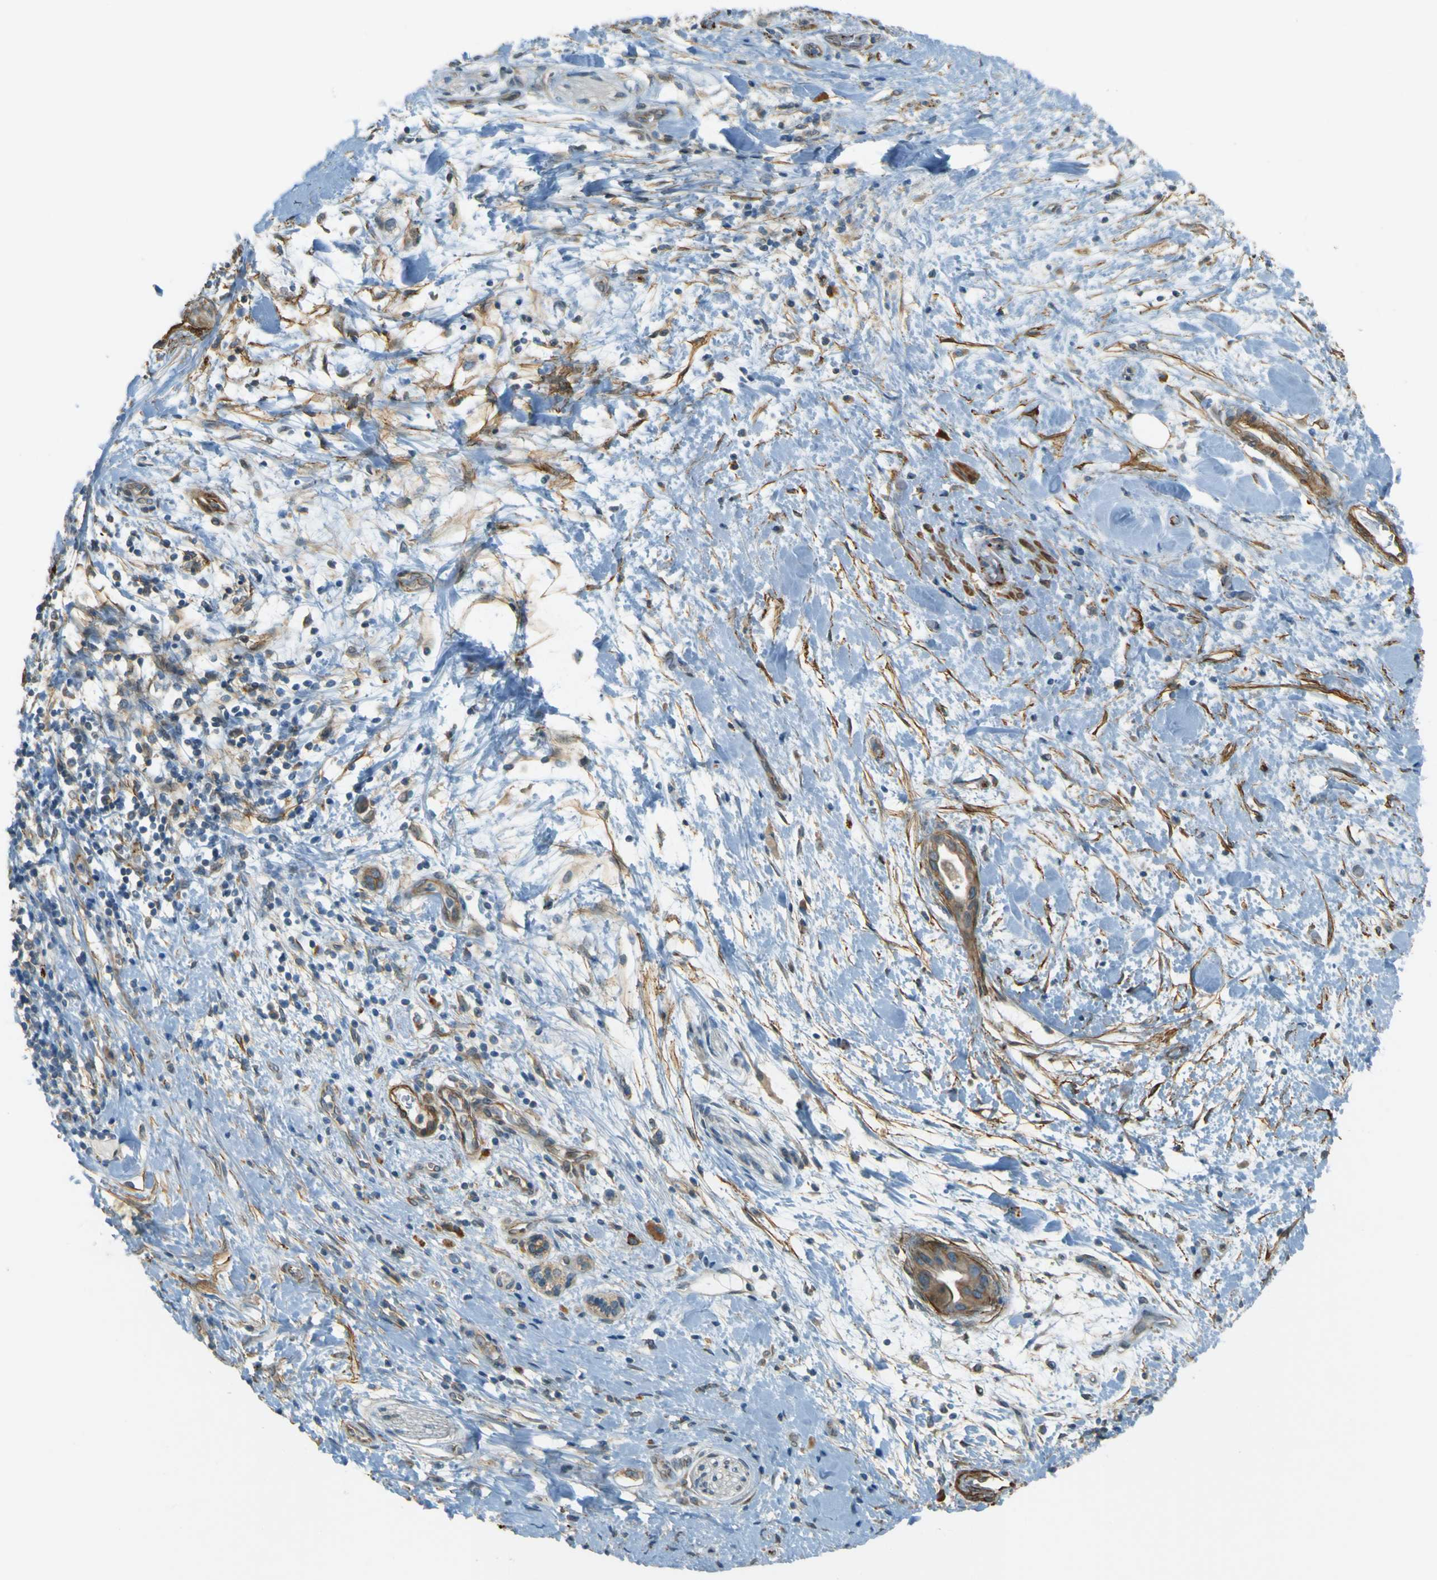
{"staining": {"intensity": "weak", "quantity": ">75%", "location": "cytoplasmic/membranous"}, "tissue": "pancreatic cancer", "cell_type": "Tumor cells", "image_type": "cancer", "snomed": [{"axis": "morphology", "description": "Adenocarcinoma, NOS"}, {"axis": "topography", "description": "Pancreas"}], "caption": "Human pancreatic cancer stained for a protein (brown) displays weak cytoplasmic/membranous positive staining in about >75% of tumor cells.", "gene": "NEXN", "patient": {"sex": "male", "age": 55}}